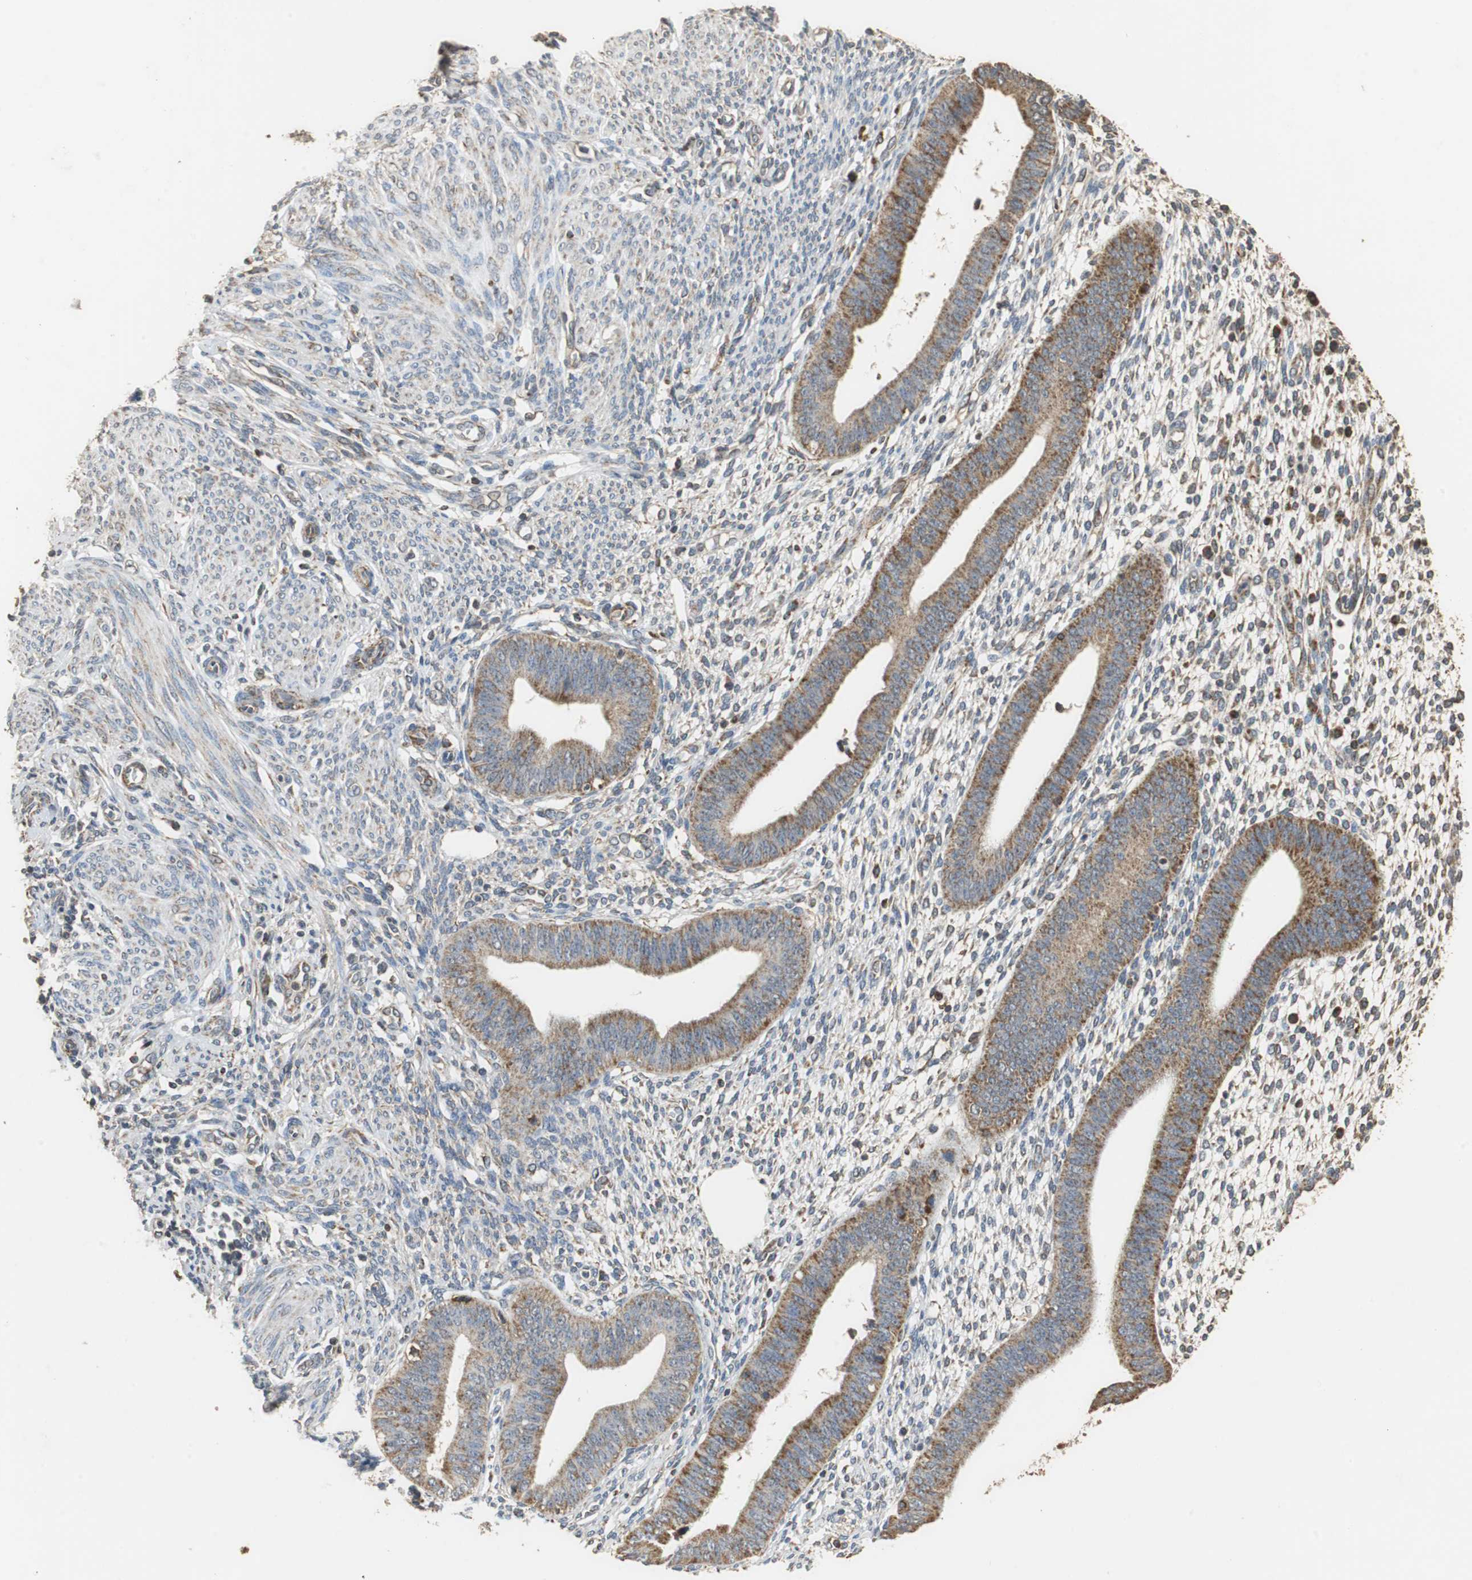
{"staining": {"intensity": "weak", "quantity": "25%-75%", "location": "cytoplasmic/membranous"}, "tissue": "endometrium", "cell_type": "Cells in endometrial stroma", "image_type": "normal", "snomed": [{"axis": "morphology", "description": "Normal tissue, NOS"}, {"axis": "topography", "description": "Endometrium"}], "caption": "This image reveals normal endometrium stained with IHC to label a protein in brown. The cytoplasmic/membranous of cells in endometrial stroma show weak positivity for the protein. Nuclei are counter-stained blue.", "gene": "NNT", "patient": {"sex": "female", "age": 35}}